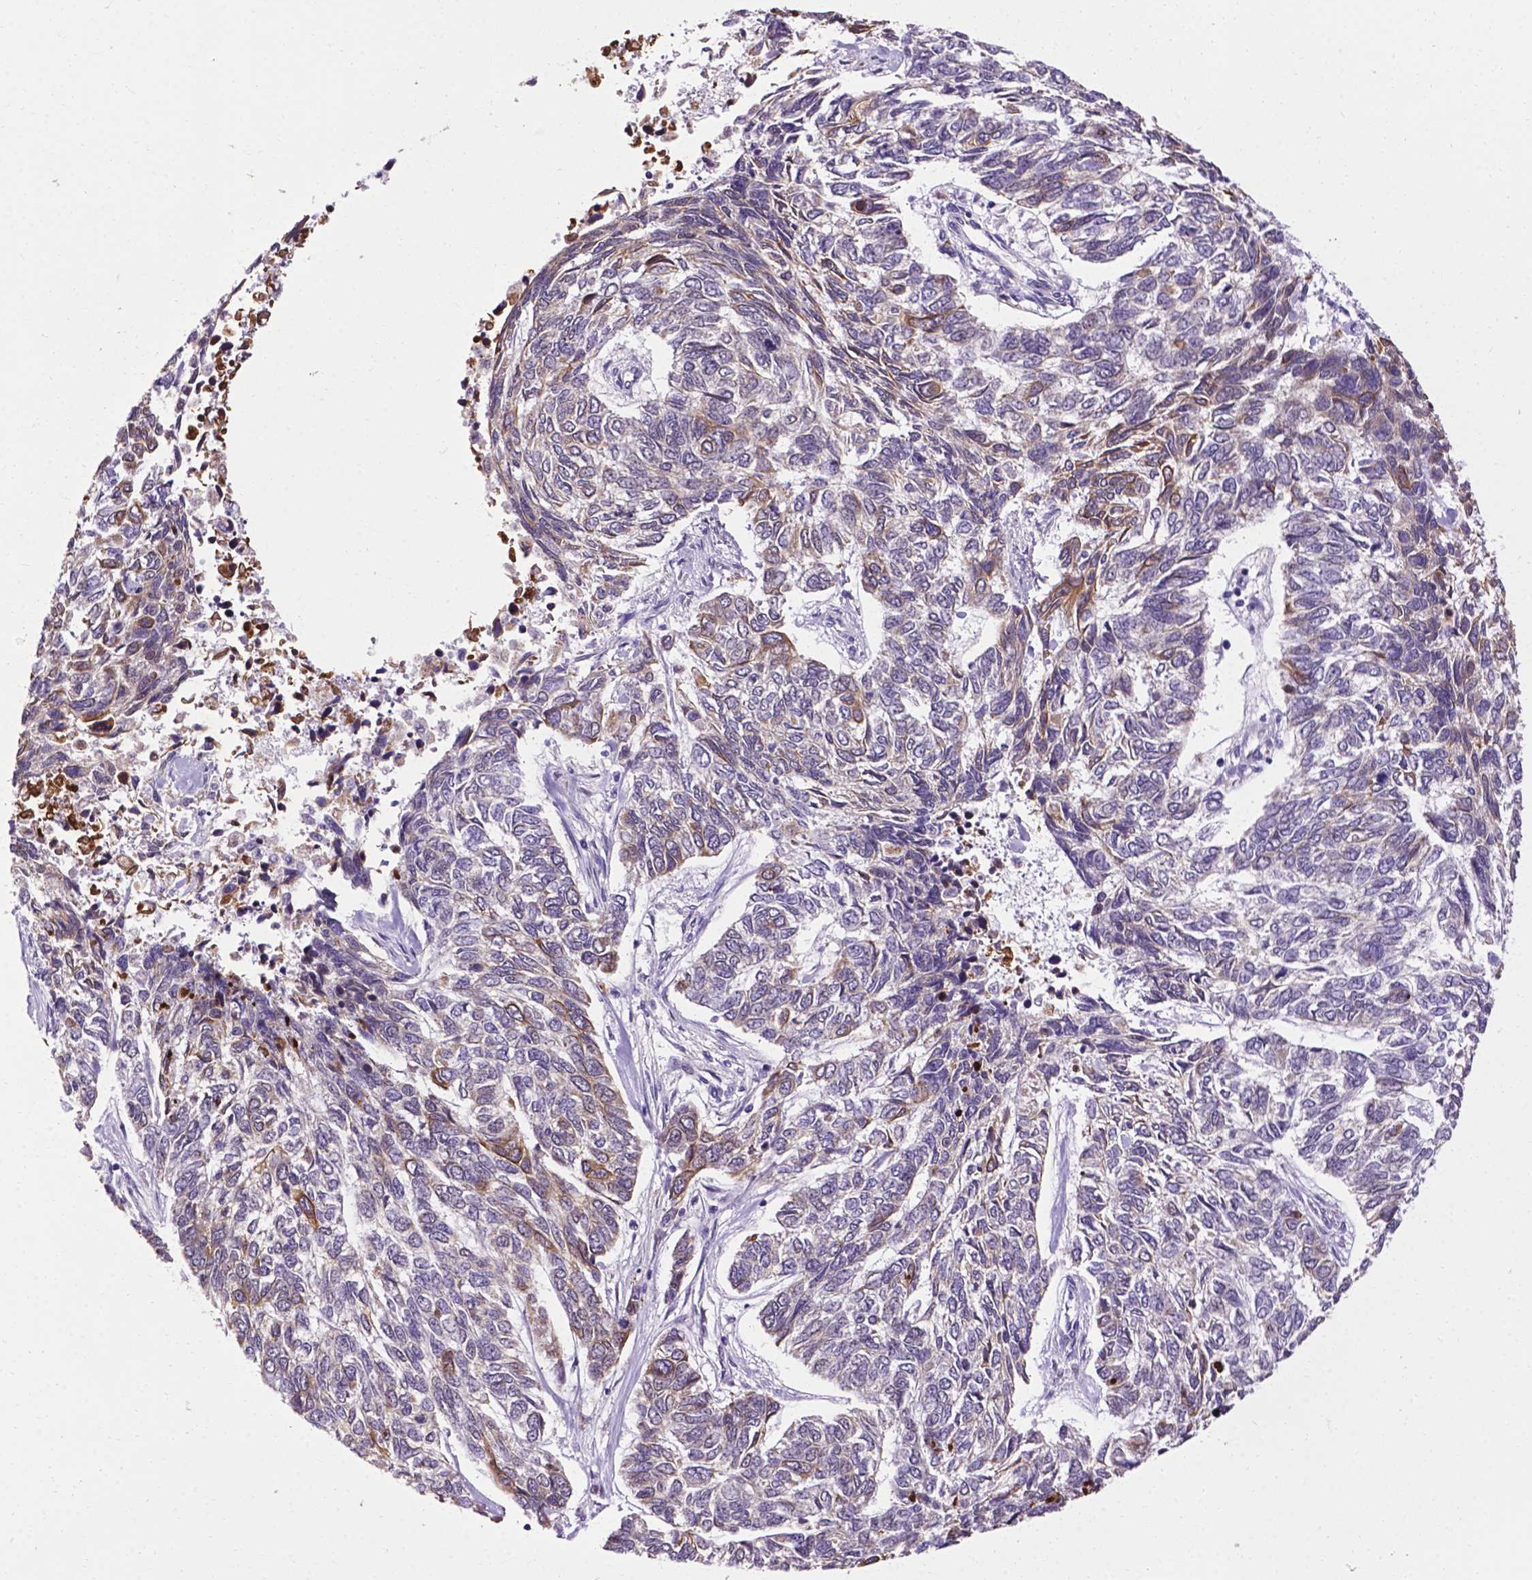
{"staining": {"intensity": "moderate", "quantity": "<25%", "location": "cytoplasmic/membranous"}, "tissue": "skin cancer", "cell_type": "Tumor cells", "image_type": "cancer", "snomed": [{"axis": "morphology", "description": "Basal cell carcinoma"}, {"axis": "topography", "description": "Skin"}], "caption": "Approximately <25% of tumor cells in human skin cancer exhibit moderate cytoplasmic/membranous protein staining as visualized by brown immunohistochemical staining.", "gene": "SMAD3", "patient": {"sex": "female", "age": 65}}